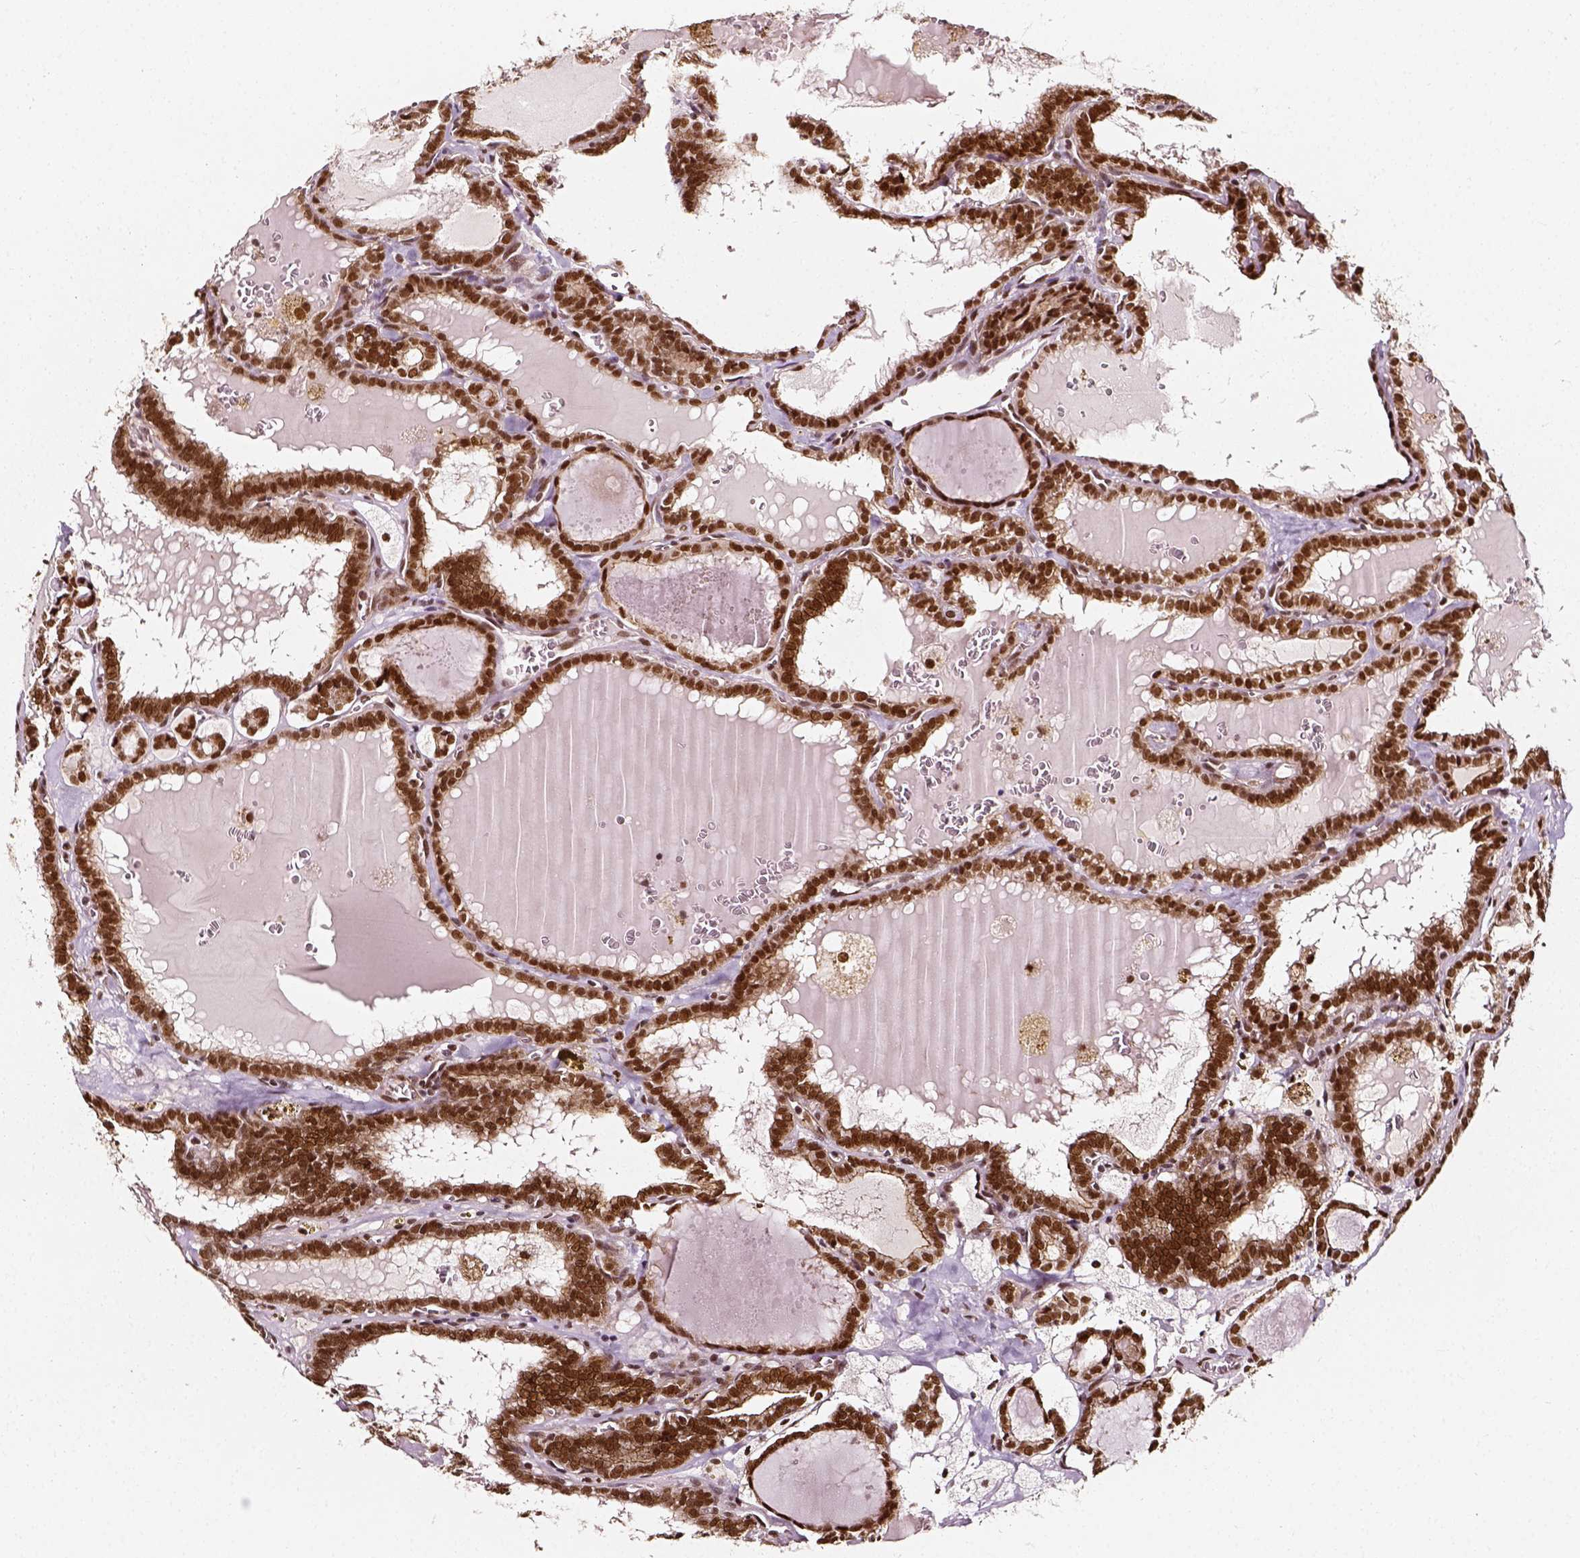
{"staining": {"intensity": "moderate", "quantity": ">75%", "location": "nuclear"}, "tissue": "thyroid cancer", "cell_type": "Tumor cells", "image_type": "cancer", "snomed": [{"axis": "morphology", "description": "Papillary adenocarcinoma, NOS"}, {"axis": "topography", "description": "Thyroid gland"}], "caption": "This photomicrograph demonstrates immunohistochemistry (IHC) staining of thyroid cancer, with medium moderate nuclear positivity in approximately >75% of tumor cells.", "gene": "NACC1", "patient": {"sex": "female", "age": 39}}